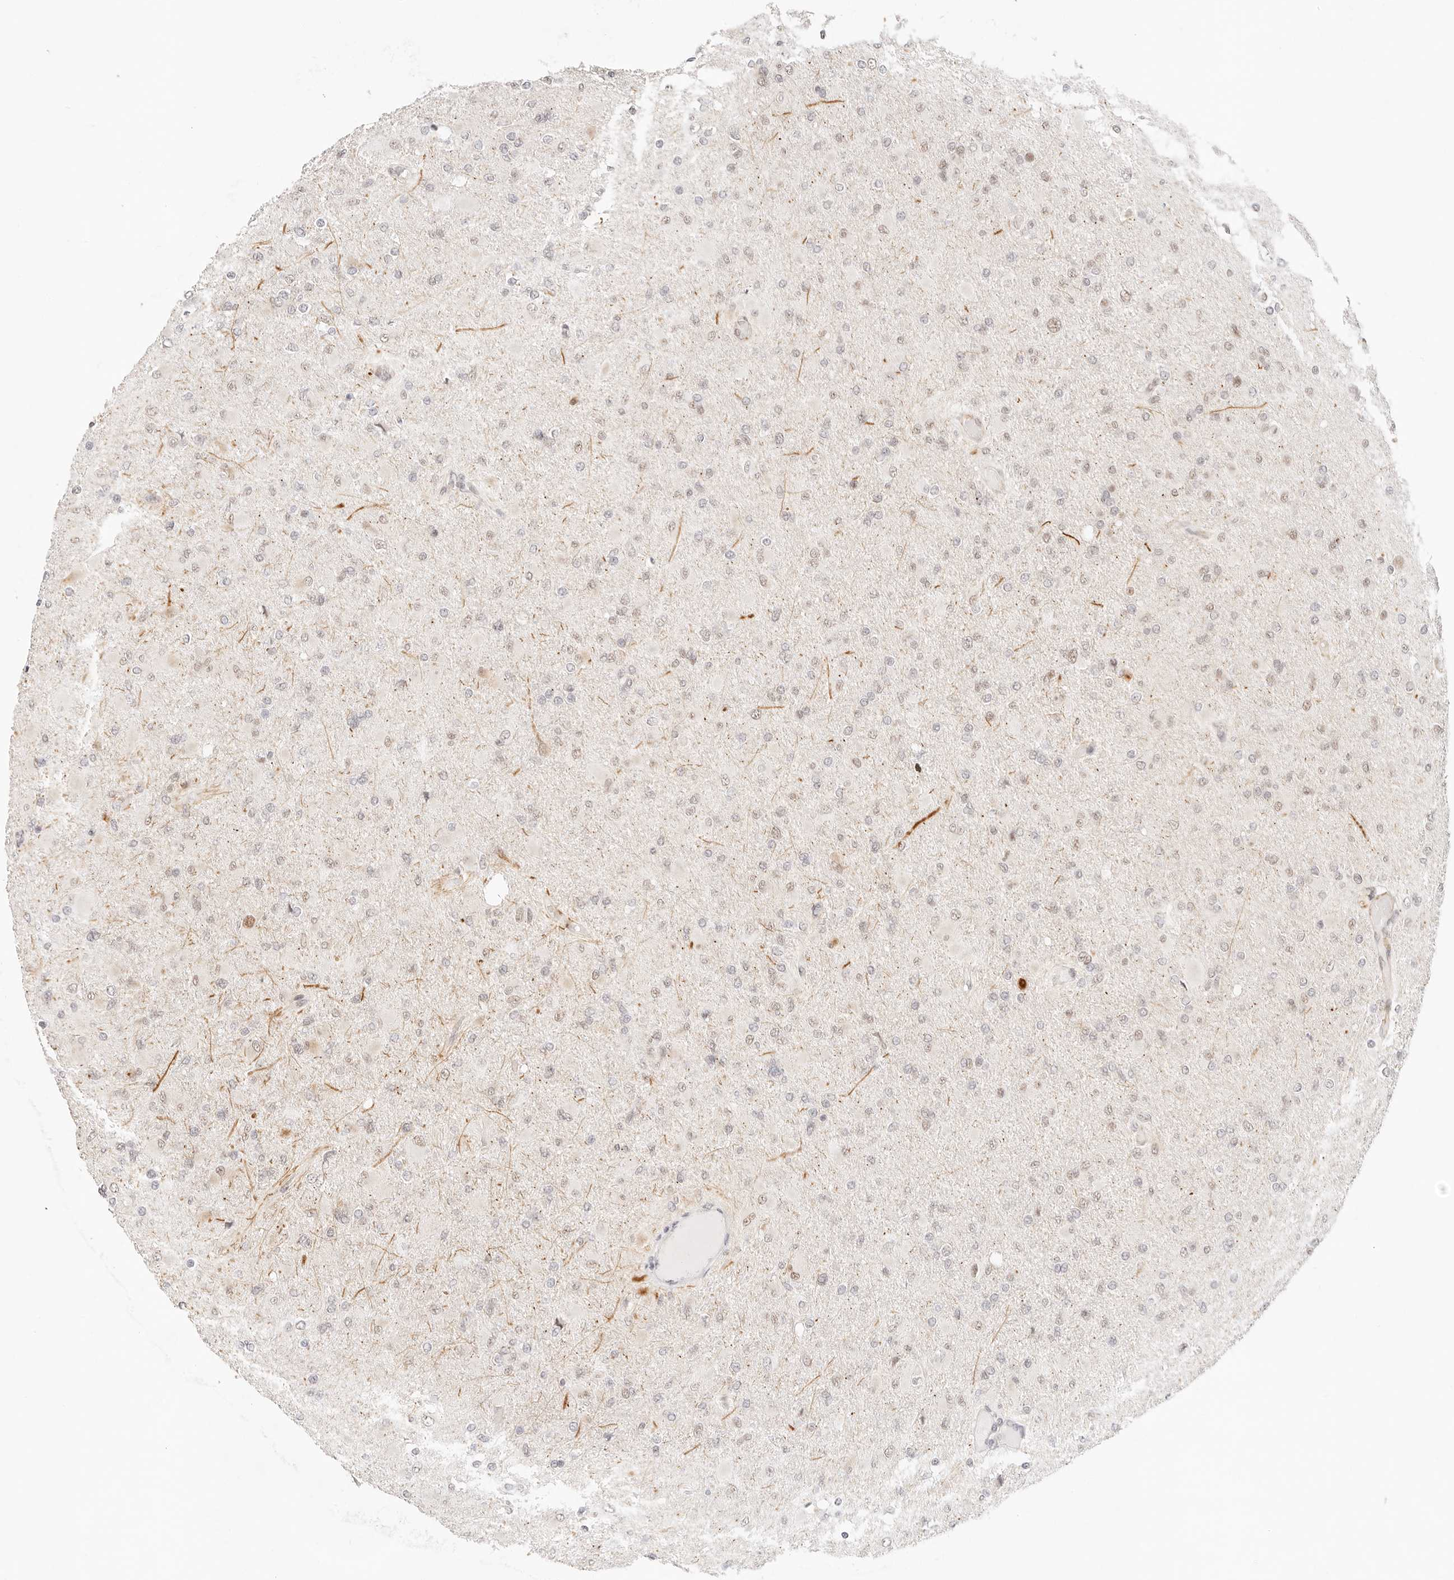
{"staining": {"intensity": "negative", "quantity": "none", "location": "none"}, "tissue": "glioma", "cell_type": "Tumor cells", "image_type": "cancer", "snomed": [{"axis": "morphology", "description": "Glioma, malignant, High grade"}, {"axis": "topography", "description": "Cerebral cortex"}], "caption": "This is a image of immunohistochemistry staining of glioma, which shows no positivity in tumor cells.", "gene": "ZC3H11A", "patient": {"sex": "female", "age": 36}}